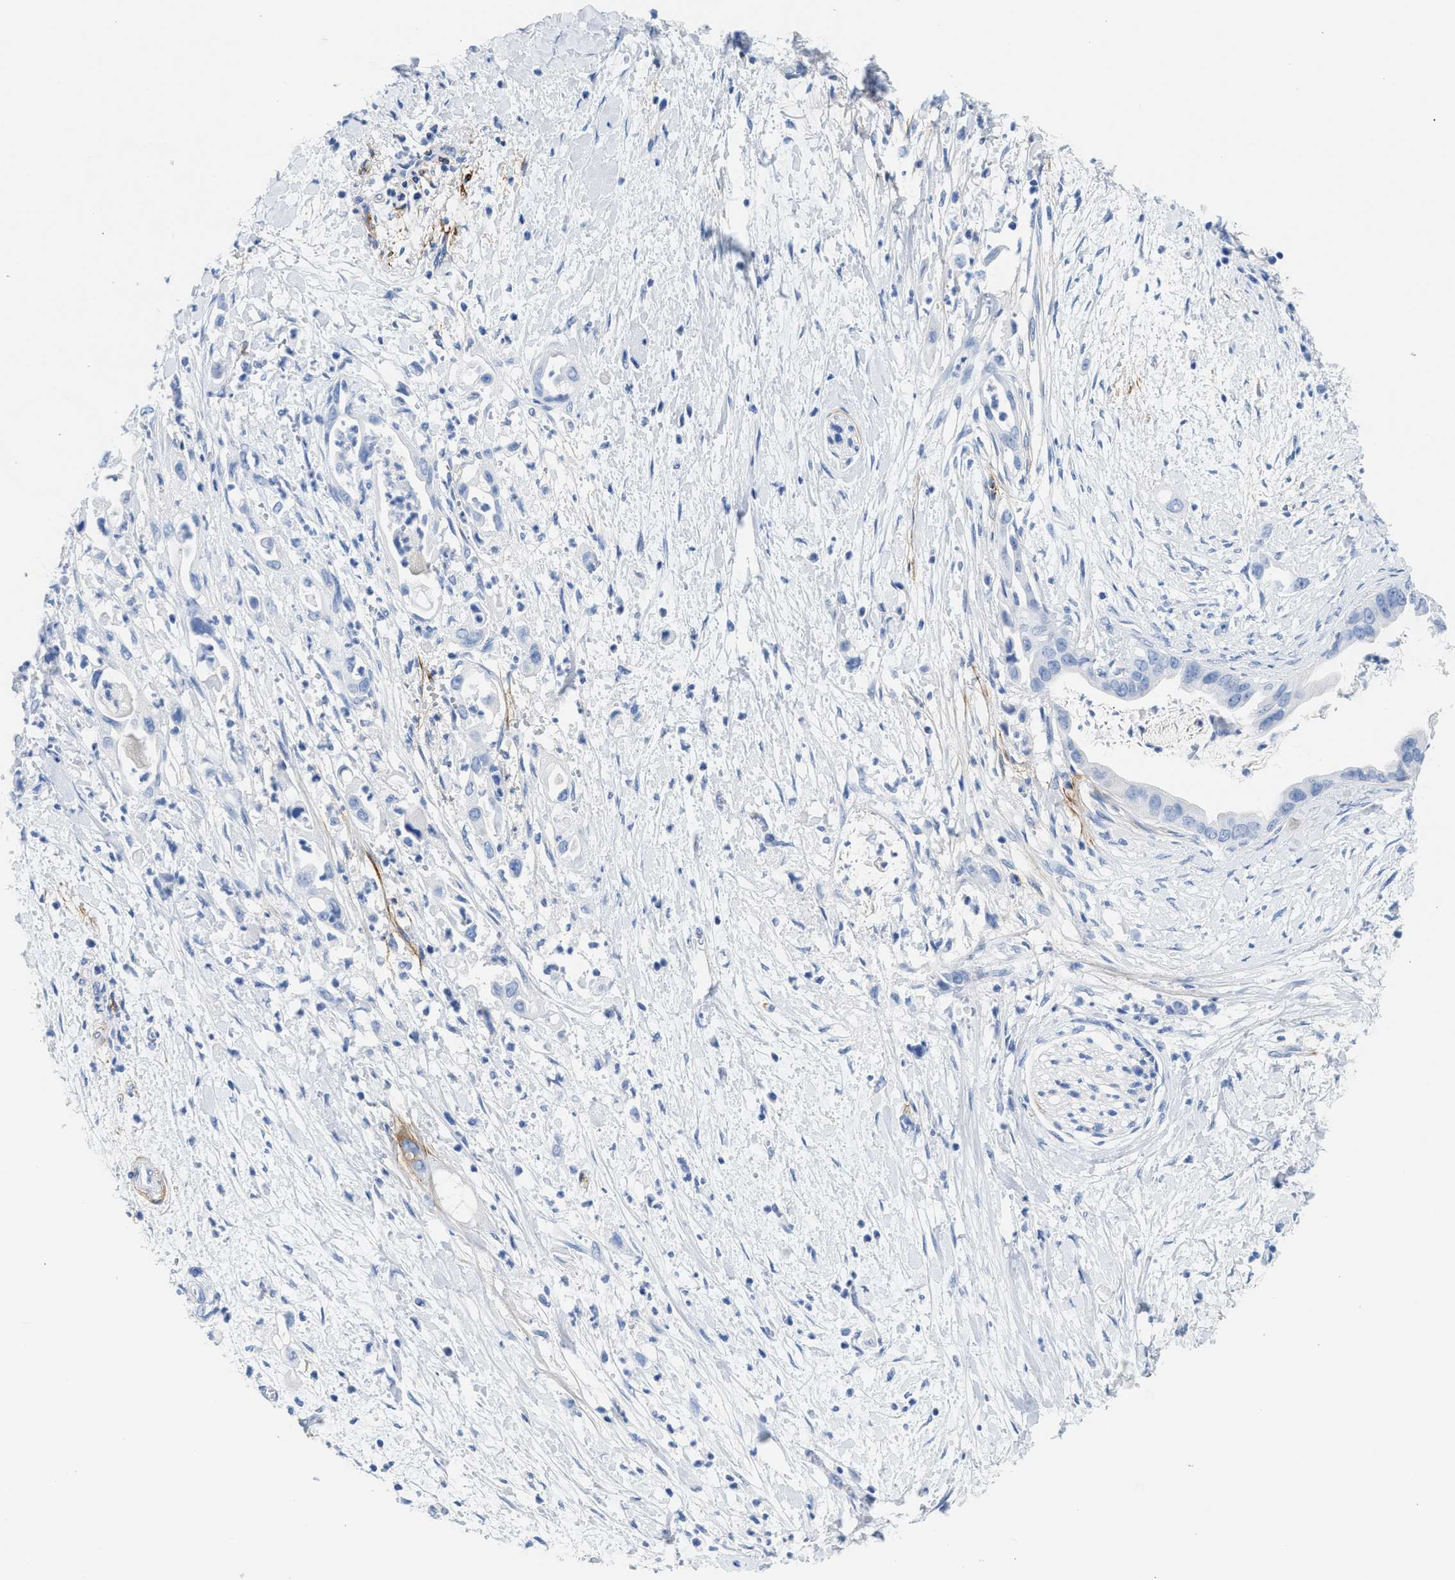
{"staining": {"intensity": "negative", "quantity": "none", "location": "none"}, "tissue": "pancreatic cancer", "cell_type": "Tumor cells", "image_type": "cancer", "snomed": [{"axis": "morphology", "description": "Adenocarcinoma, NOS"}, {"axis": "topography", "description": "Pancreas"}], "caption": "High power microscopy micrograph of an IHC histopathology image of adenocarcinoma (pancreatic), revealing no significant expression in tumor cells.", "gene": "TNR", "patient": {"sex": "male", "age": 55}}